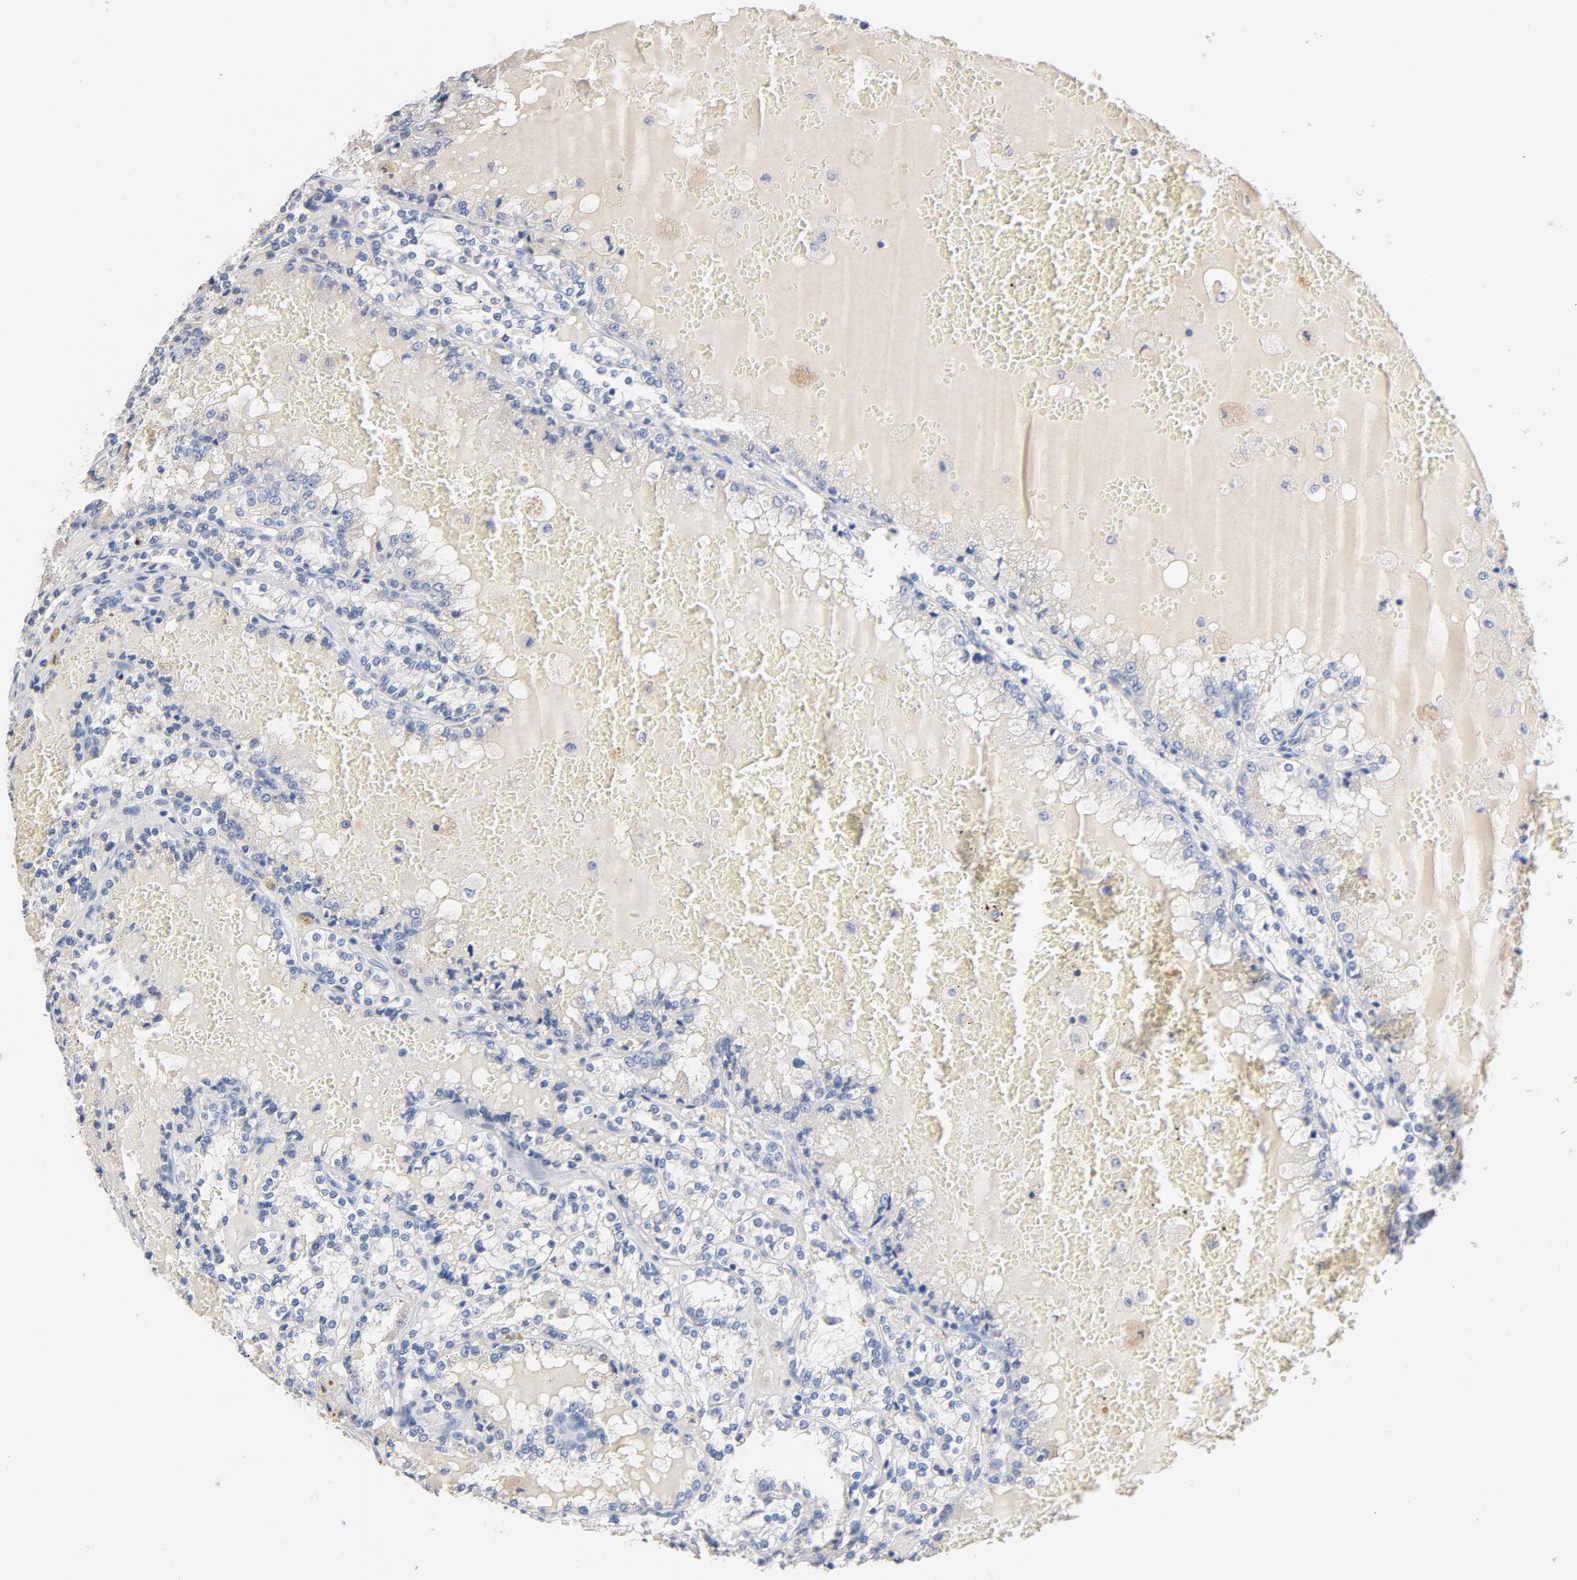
{"staining": {"intensity": "negative", "quantity": "none", "location": "none"}, "tissue": "renal cancer", "cell_type": "Tumor cells", "image_type": "cancer", "snomed": [{"axis": "morphology", "description": "Adenocarcinoma, NOS"}, {"axis": "topography", "description": "Kidney"}], "caption": "Immunohistochemical staining of renal adenocarcinoma reveals no significant staining in tumor cells.", "gene": "ZCCHC13", "patient": {"sex": "female", "age": 56}}